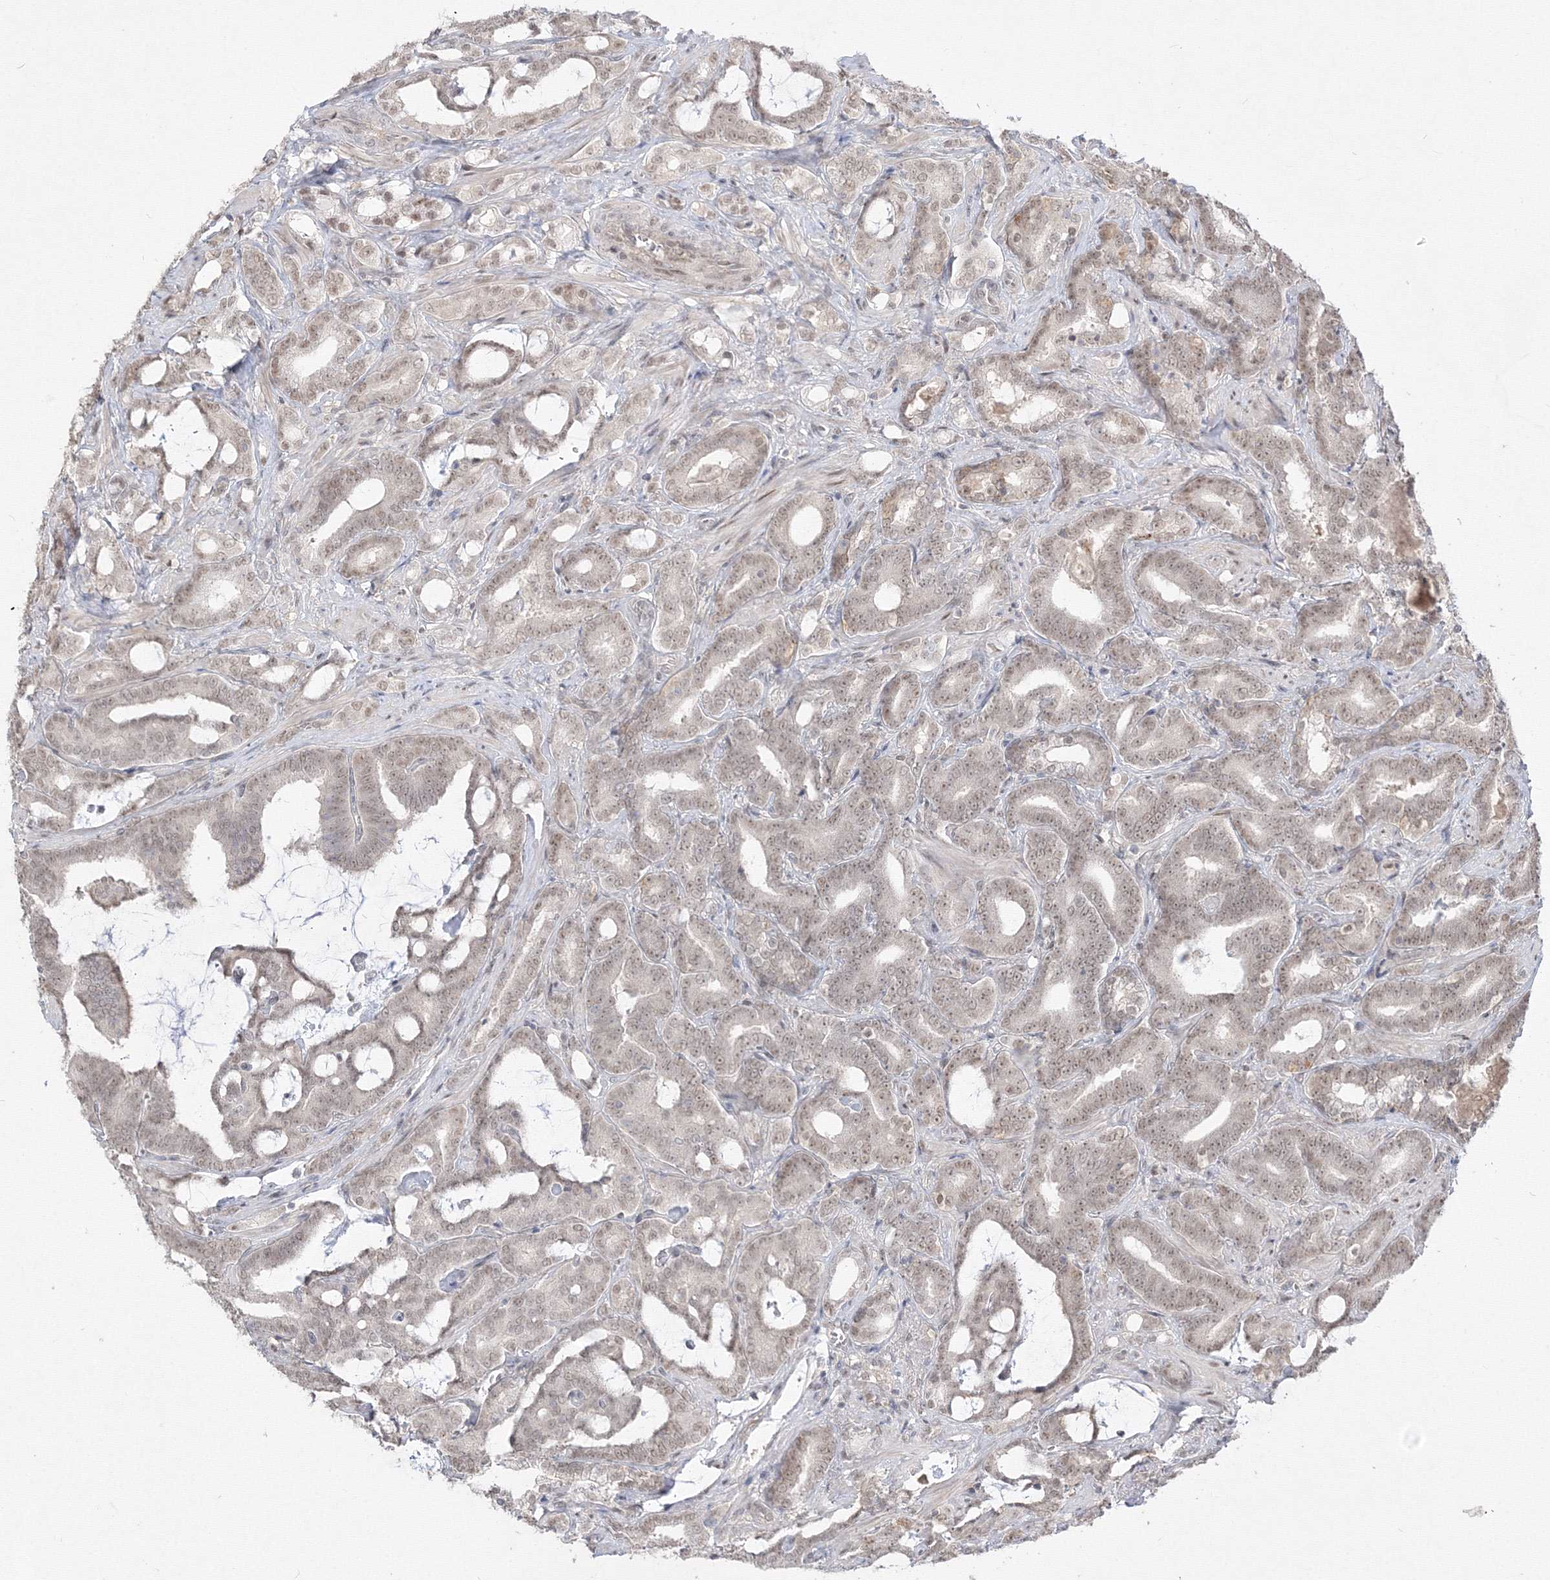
{"staining": {"intensity": "weak", "quantity": "25%-75%", "location": "nuclear"}, "tissue": "prostate cancer", "cell_type": "Tumor cells", "image_type": "cancer", "snomed": [{"axis": "morphology", "description": "Adenocarcinoma, High grade"}, {"axis": "topography", "description": "Prostate and seminal vesicle, NOS"}], "caption": "Adenocarcinoma (high-grade) (prostate) stained with a protein marker exhibits weak staining in tumor cells.", "gene": "COPS4", "patient": {"sex": "male", "age": 67}}